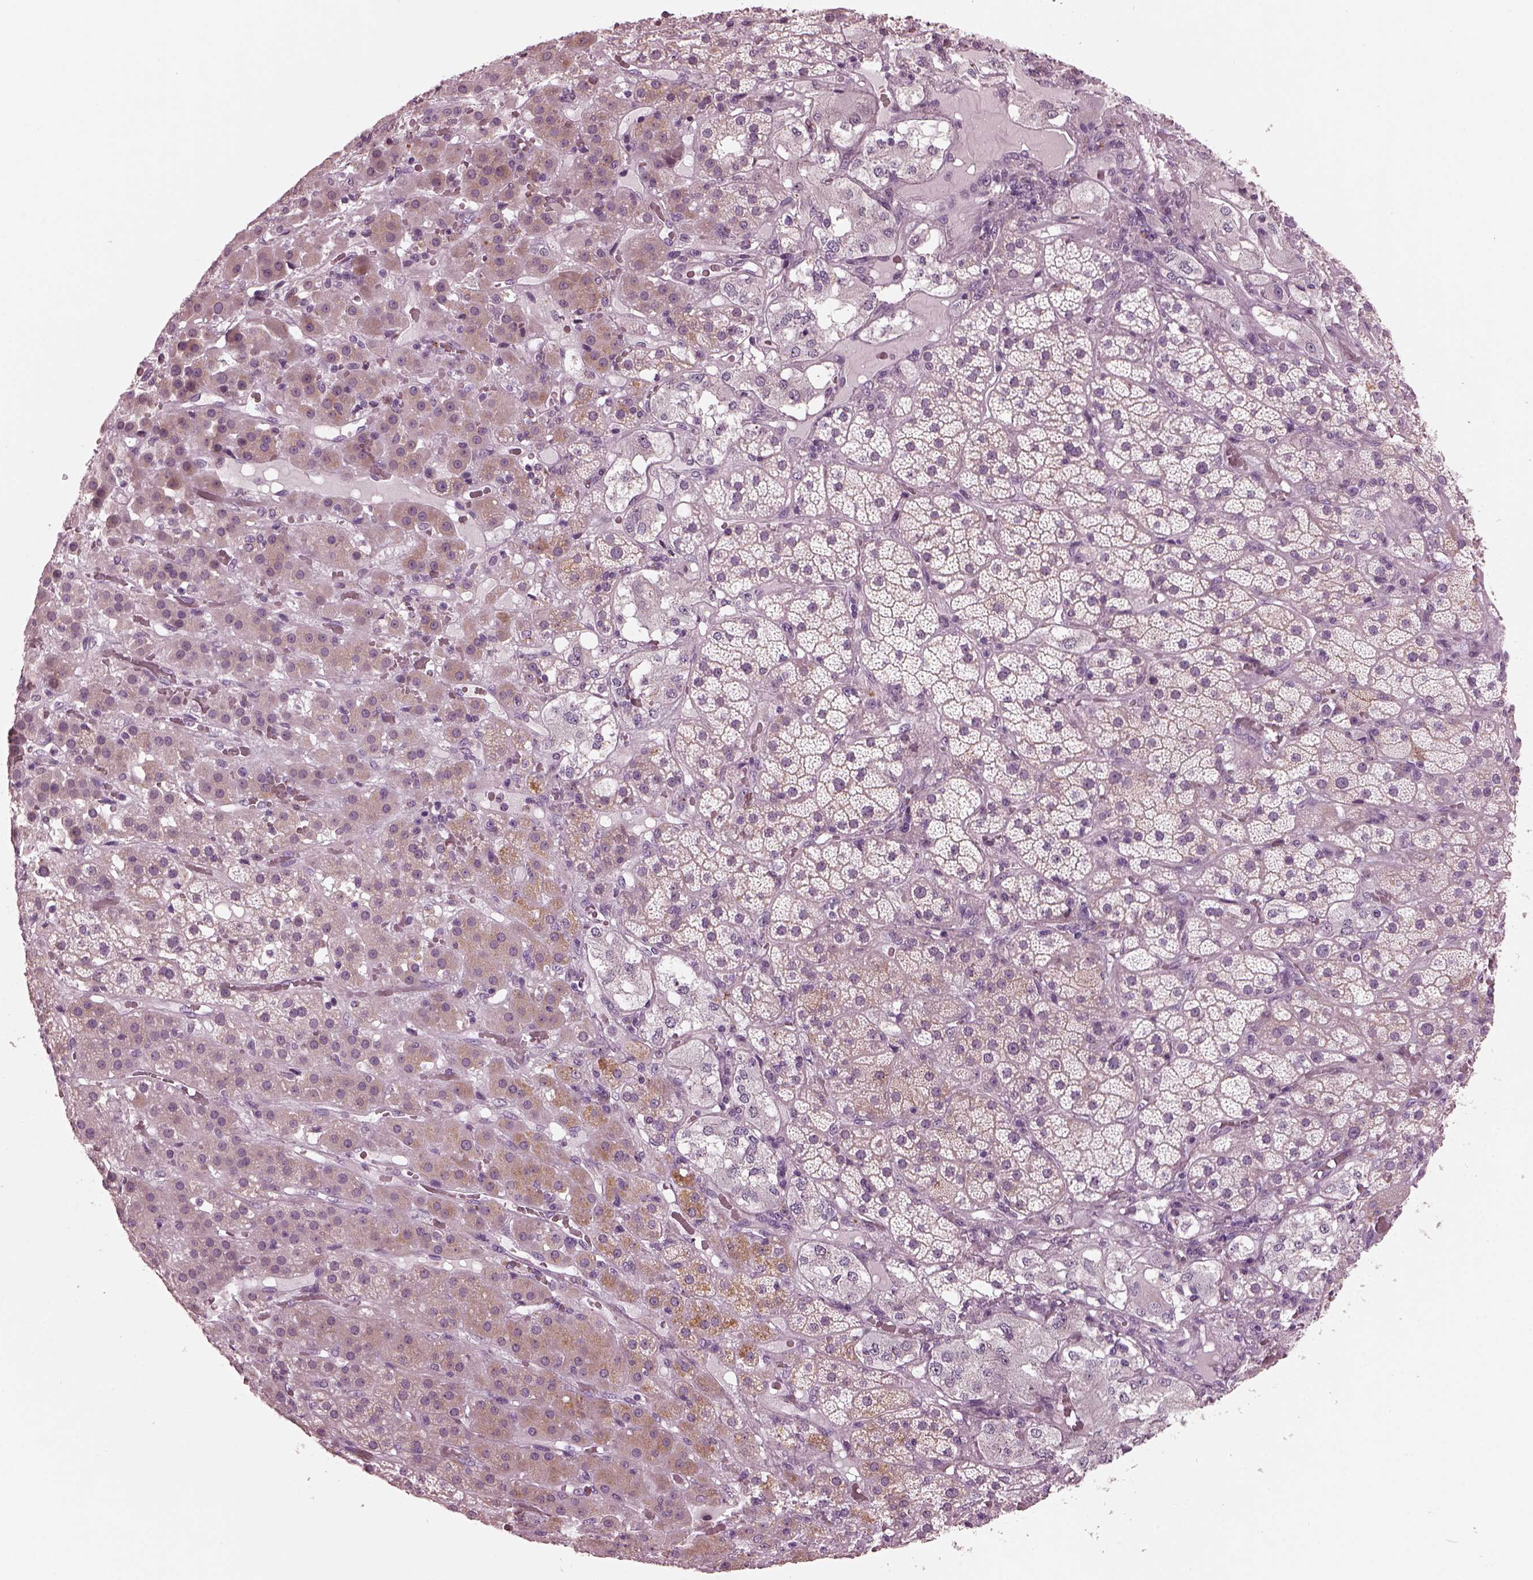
{"staining": {"intensity": "weak", "quantity": "<25%", "location": "cytoplasmic/membranous"}, "tissue": "adrenal gland", "cell_type": "Glandular cells", "image_type": "normal", "snomed": [{"axis": "morphology", "description": "Normal tissue, NOS"}, {"axis": "topography", "description": "Adrenal gland"}], "caption": "The immunohistochemistry (IHC) photomicrograph has no significant staining in glandular cells of adrenal gland.", "gene": "SLAMF8", "patient": {"sex": "male", "age": 57}}